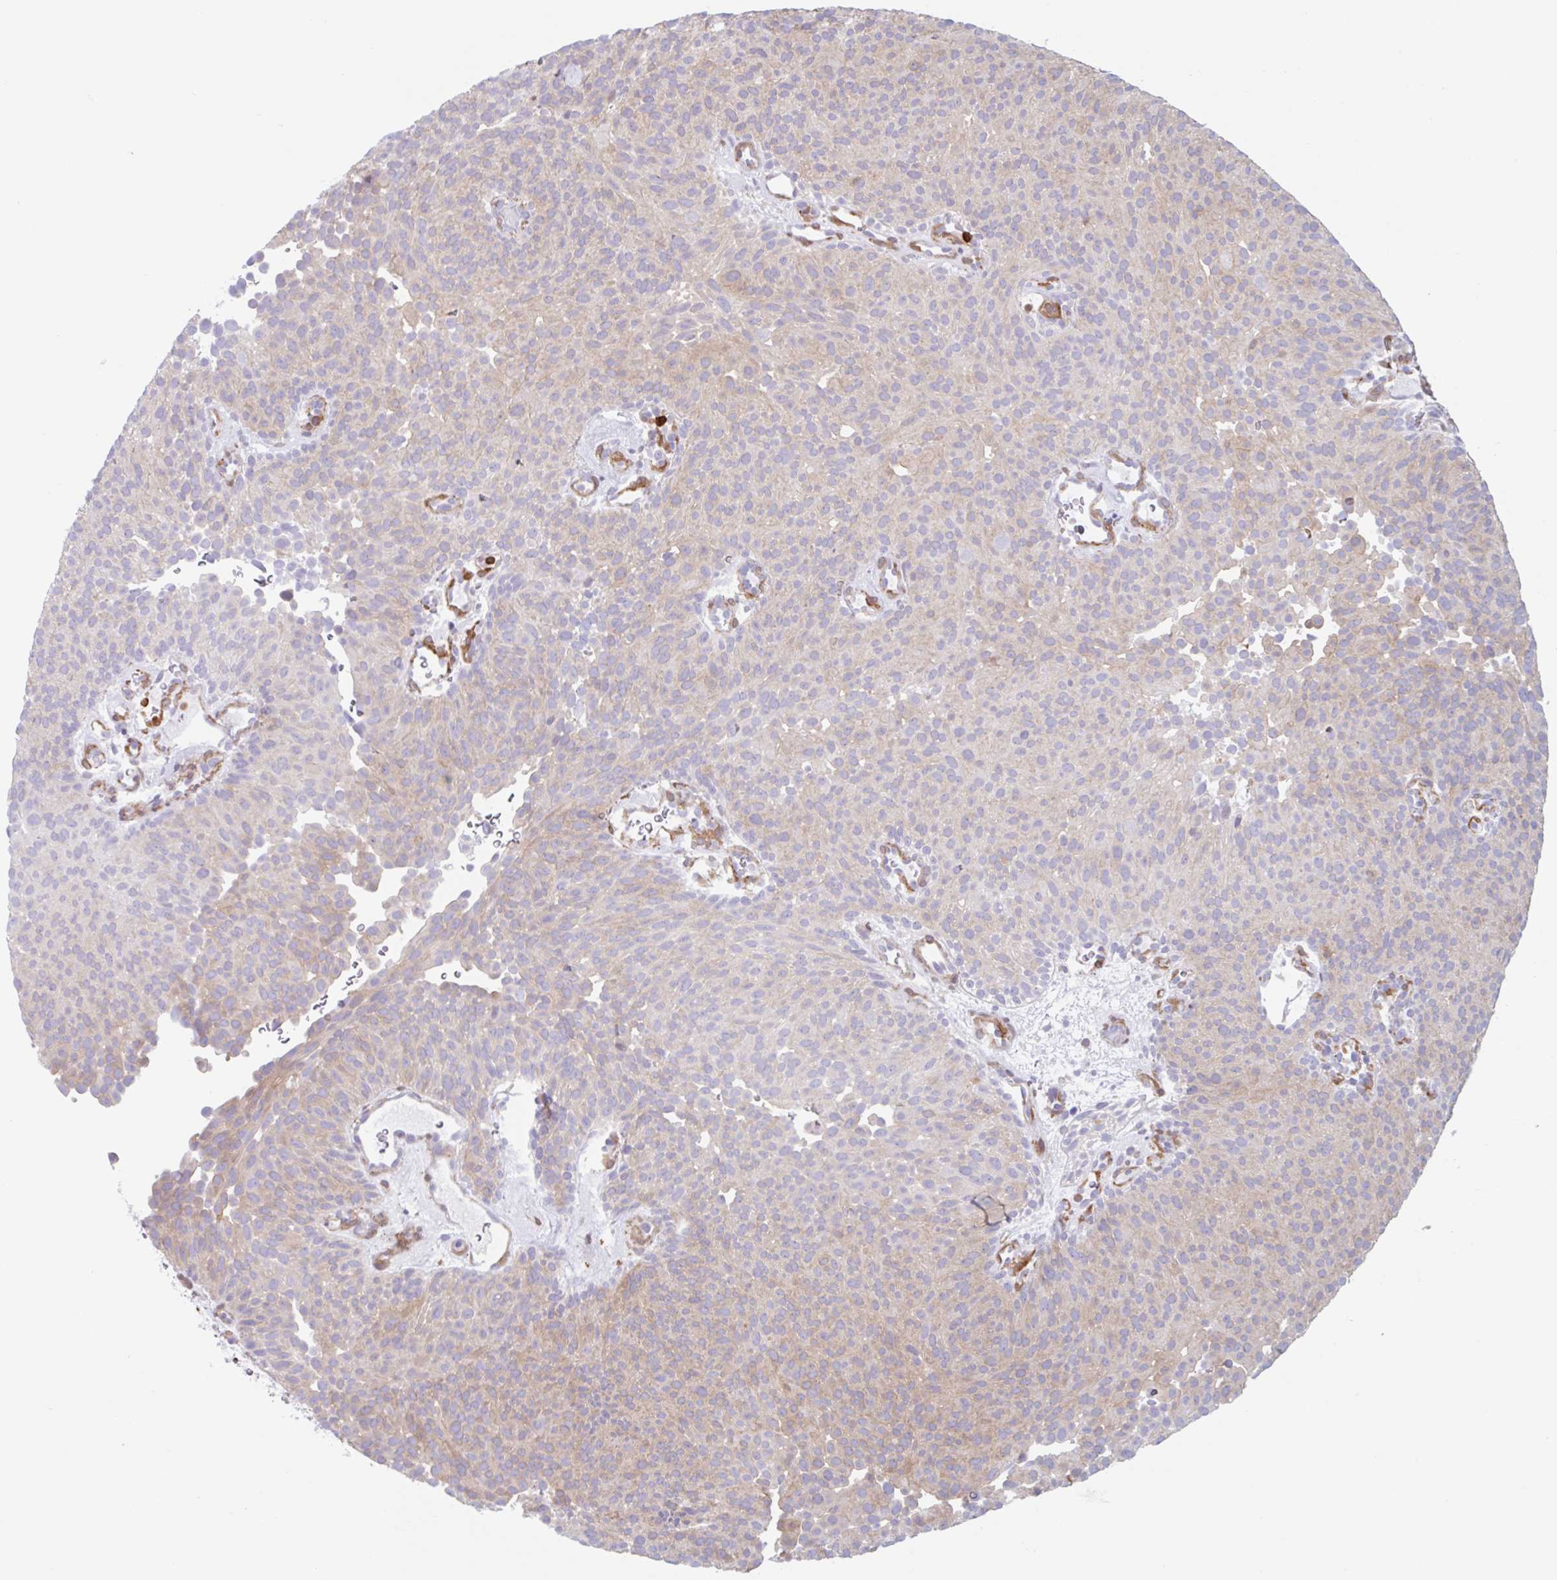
{"staining": {"intensity": "weak", "quantity": "<25%", "location": "cytoplasmic/membranous"}, "tissue": "urothelial cancer", "cell_type": "Tumor cells", "image_type": "cancer", "snomed": [{"axis": "morphology", "description": "Urothelial carcinoma, Low grade"}, {"axis": "topography", "description": "Urinary bladder"}], "caption": "Immunohistochemistry of urothelial cancer displays no positivity in tumor cells.", "gene": "EFHD1", "patient": {"sex": "male", "age": 78}}